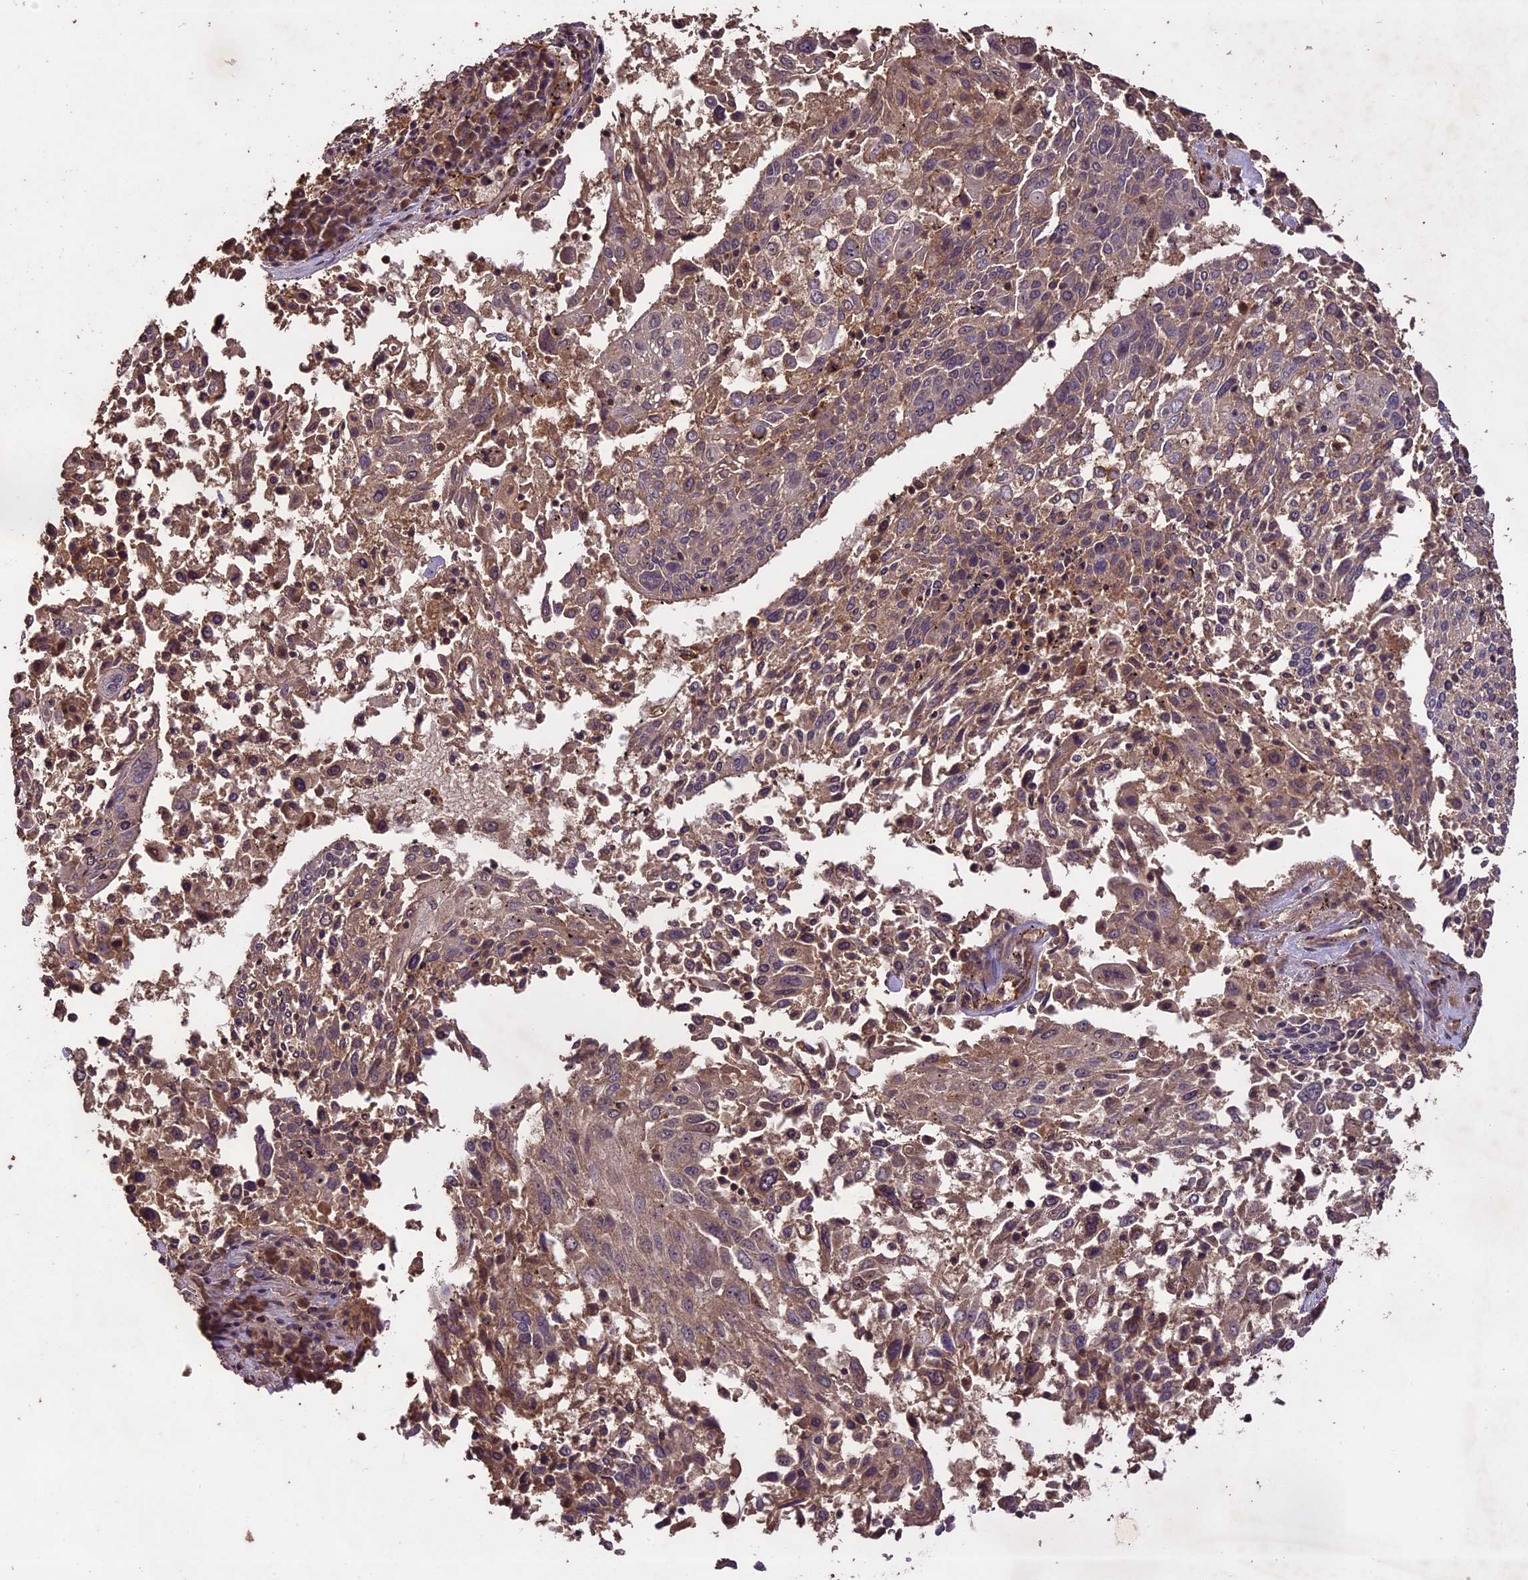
{"staining": {"intensity": "moderate", "quantity": ">75%", "location": "cytoplasmic/membranous"}, "tissue": "lung cancer", "cell_type": "Tumor cells", "image_type": "cancer", "snomed": [{"axis": "morphology", "description": "Squamous cell carcinoma, NOS"}, {"axis": "topography", "description": "Lung"}], "caption": "Brown immunohistochemical staining in lung cancer (squamous cell carcinoma) reveals moderate cytoplasmic/membranous positivity in approximately >75% of tumor cells.", "gene": "TTLL10", "patient": {"sex": "male", "age": 65}}